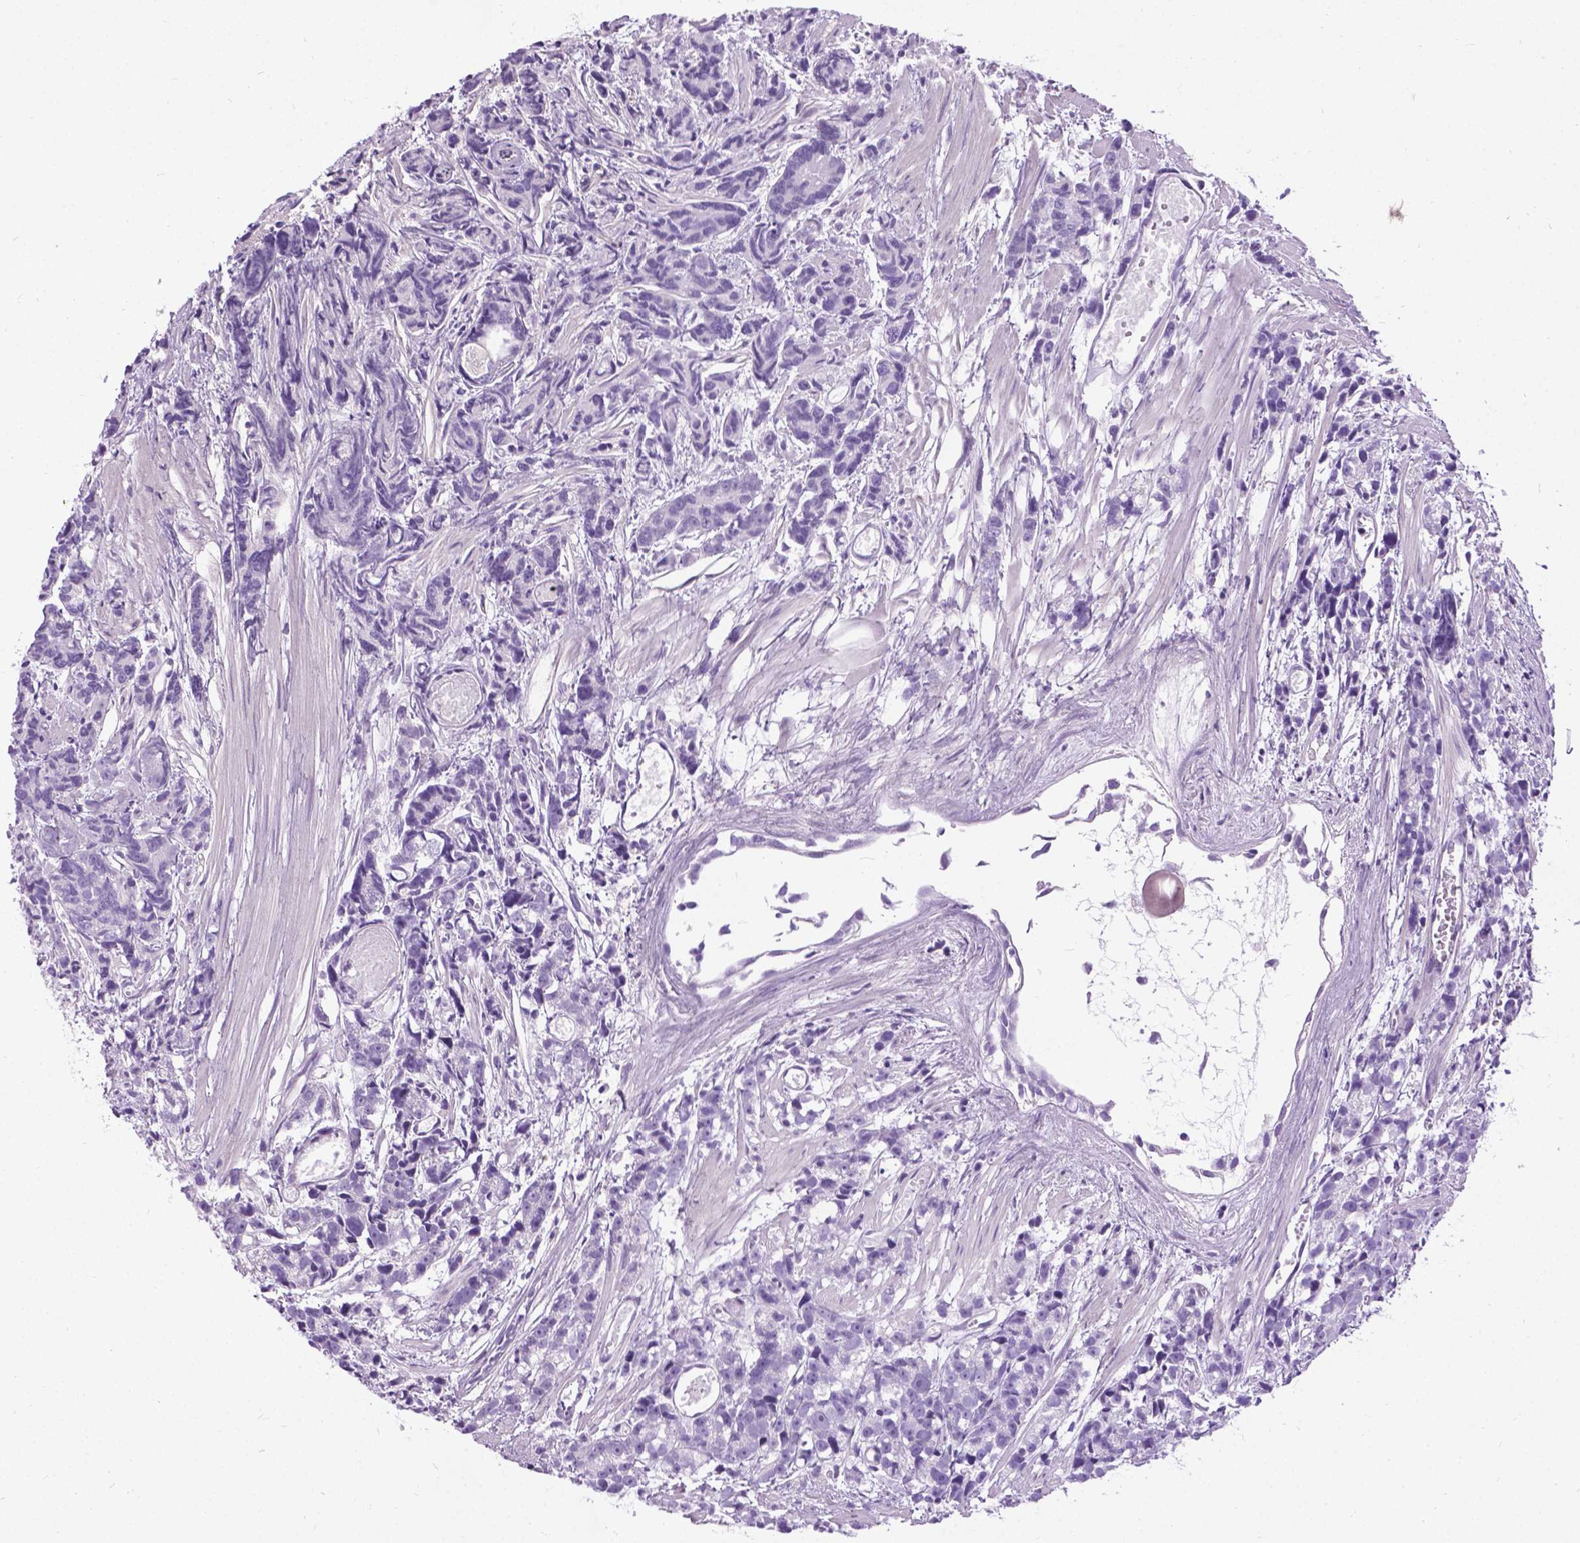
{"staining": {"intensity": "negative", "quantity": "none", "location": "none"}, "tissue": "prostate cancer", "cell_type": "Tumor cells", "image_type": "cancer", "snomed": [{"axis": "morphology", "description": "Adenocarcinoma, High grade"}, {"axis": "topography", "description": "Prostate"}], "caption": "High magnification brightfield microscopy of adenocarcinoma (high-grade) (prostate) stained with DAB (3,3'-diaminobenzidine) (brown) and counterstained with hematoxylin (blue): tumor cells show no significant staining. Nuclei are stained in blue.", "gene": "PROB1", "patient": {"sex": "male", "age": 77}}